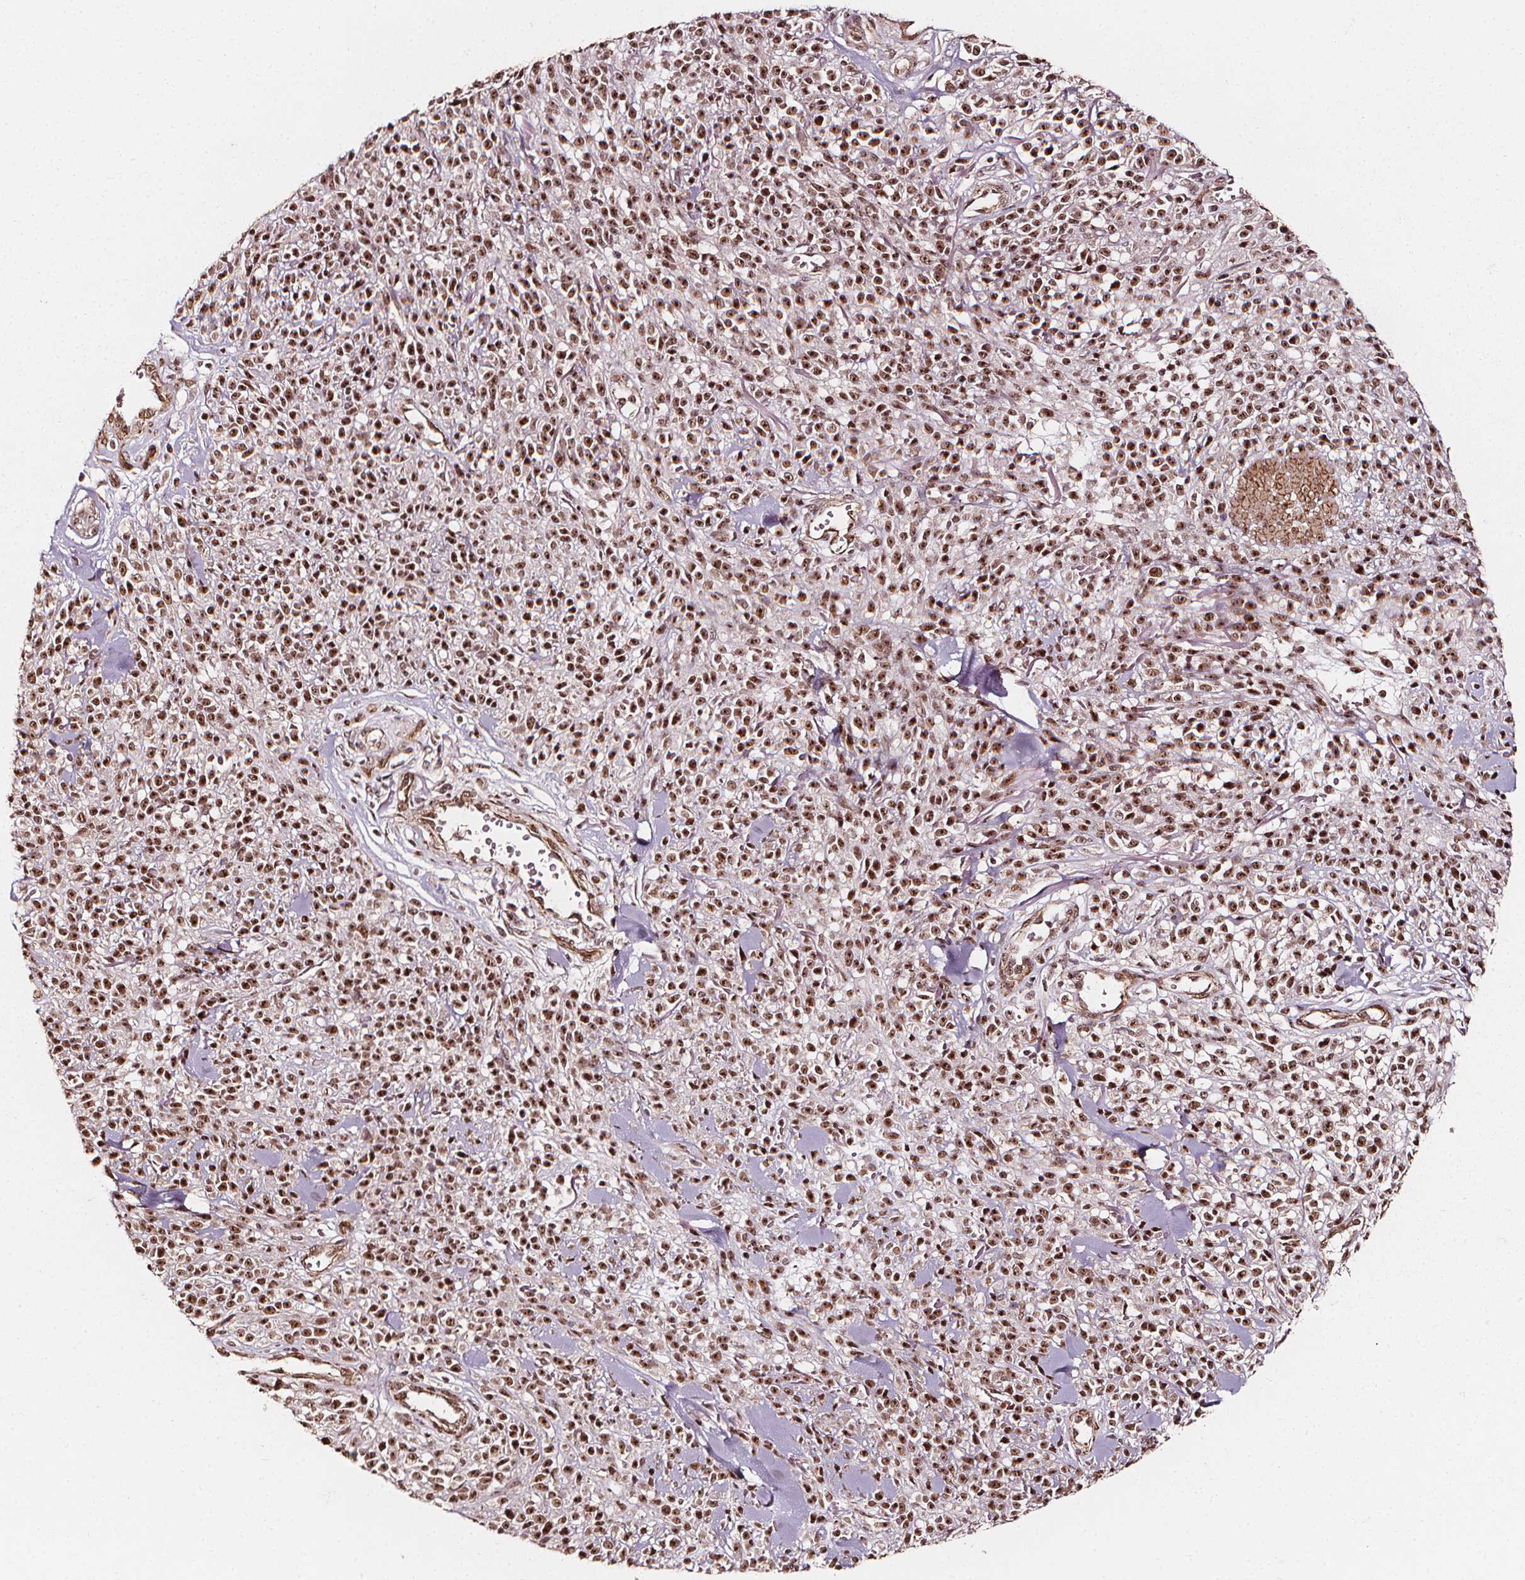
{"staining": {"intensity": "moderate", "quantity": ">75%", "location": "nuclear"}, "tissue": "melanoma", "cell_type": "Tumor cells", "image_type": "cancer", "snomed": [{"axis": "morphology", "description": "Malignant melanoma, NOS"}, {"axis": "topography", "description": "Skin"}, {"axis": "topography", "description": "Skin of trunk"}], "caption": "This photomicrograph reveals immunohistochemistry (IHC) staining of melanoma, with medium moderate nuclear positivity in approximately >75% of tumor cells.", "gene": "EXOSC9", "patient": {"sex": "male", "age": 74}}